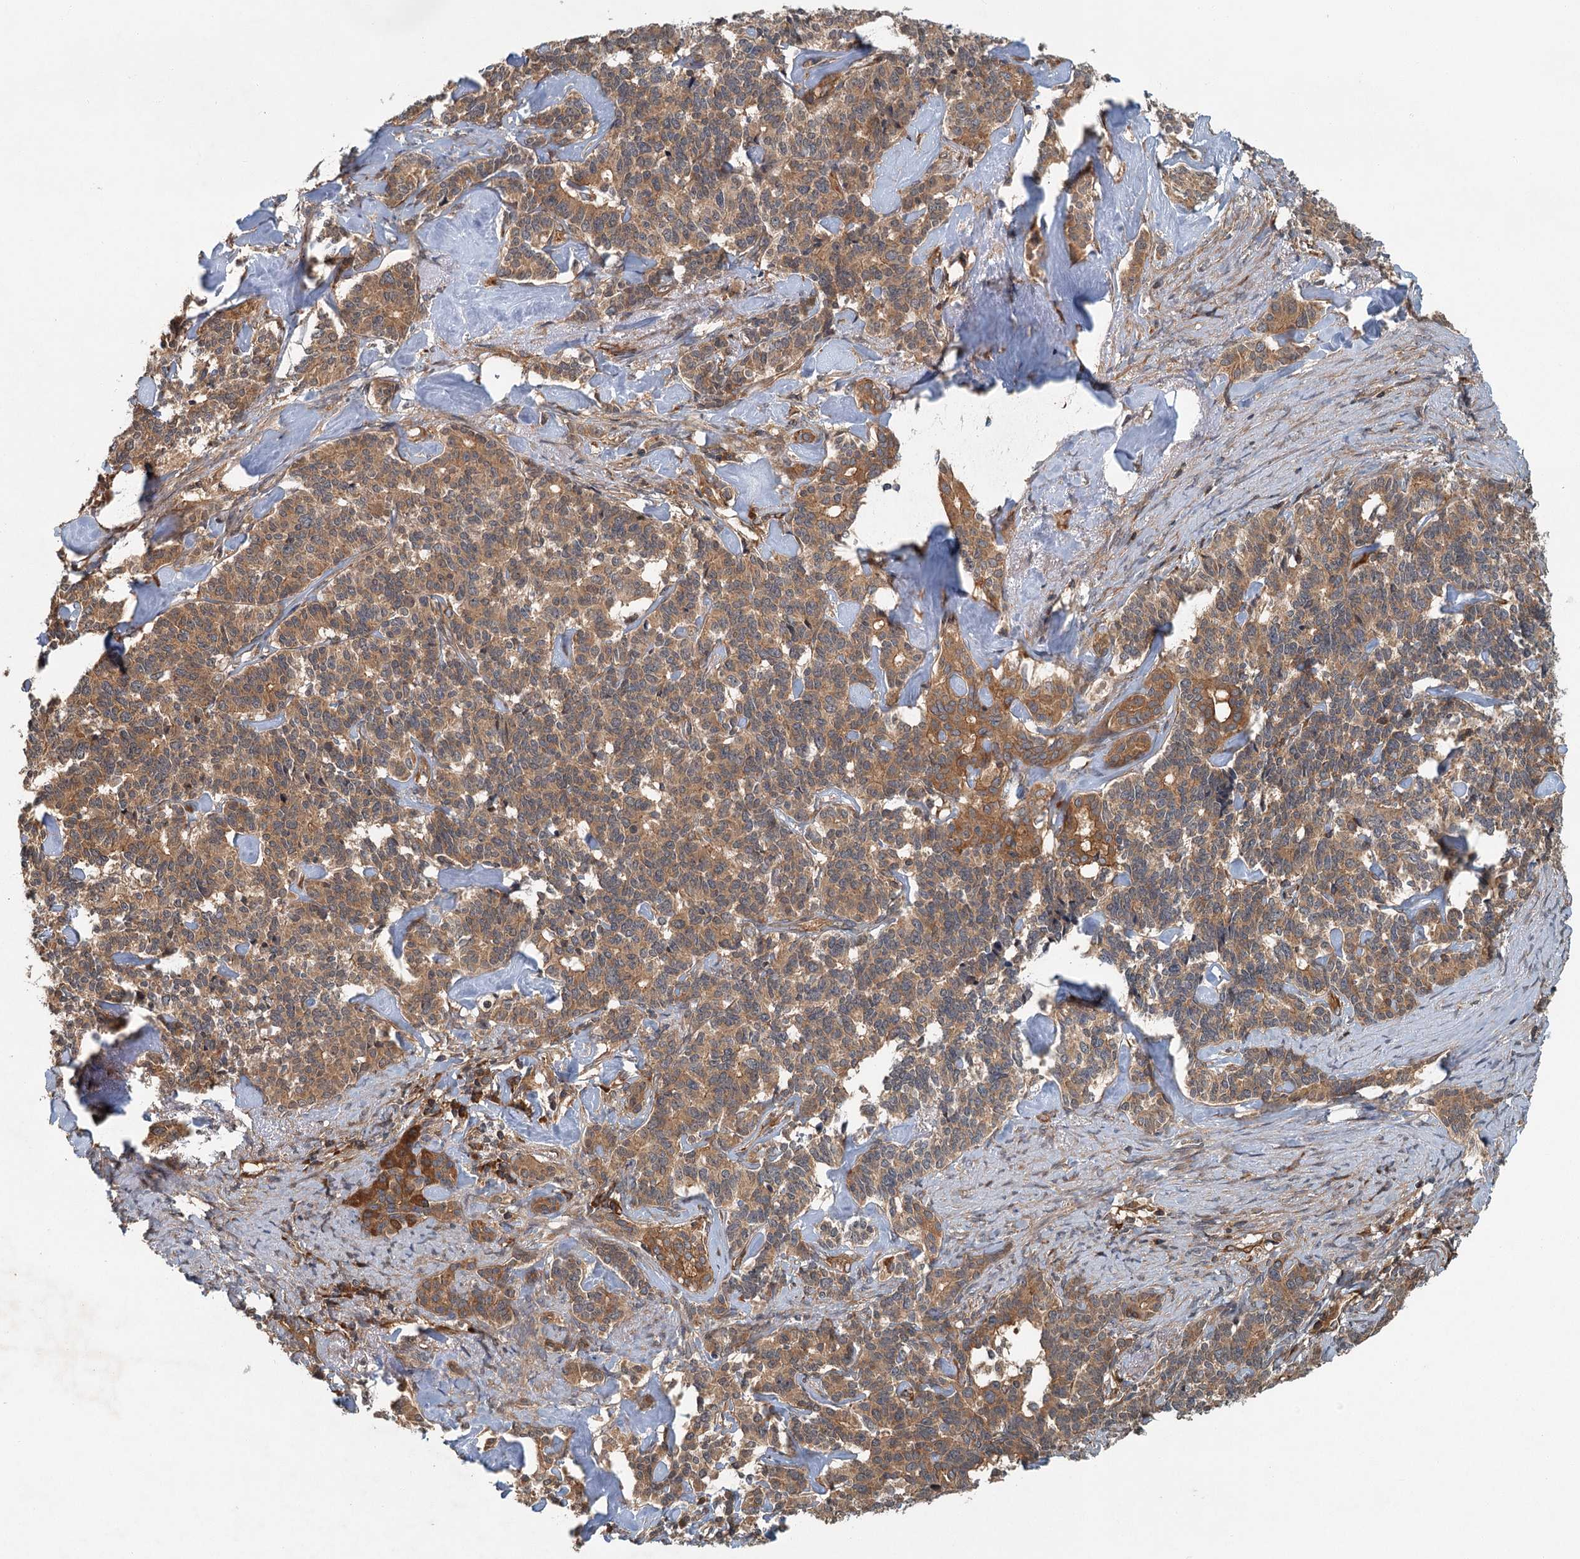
{"staining": {"intensity": "moderate", "quantity": ">75%", "location": "cytoplasmic/membranous"}, "tissue": "pancreatic cancer", "cell_type": "Tumor cells", "image_type": "cancer", "snomed": [{"axis": "morphology", "description": "Adenocarcinoma, NOS"}, {"axis": "topography", "description": "Pancreas"}], "caption": "This photomicrograph shows adenocarcinoma (pancreatic) stained with immunohistochemistry to label a protein in brown. The cytoplasmic/membranous of tumor cells show moderate positivity for the protein. Nuclei are counter-stained blue.", "gene": "ZNF527", "patient": {"sex": "female", "age": 74}}